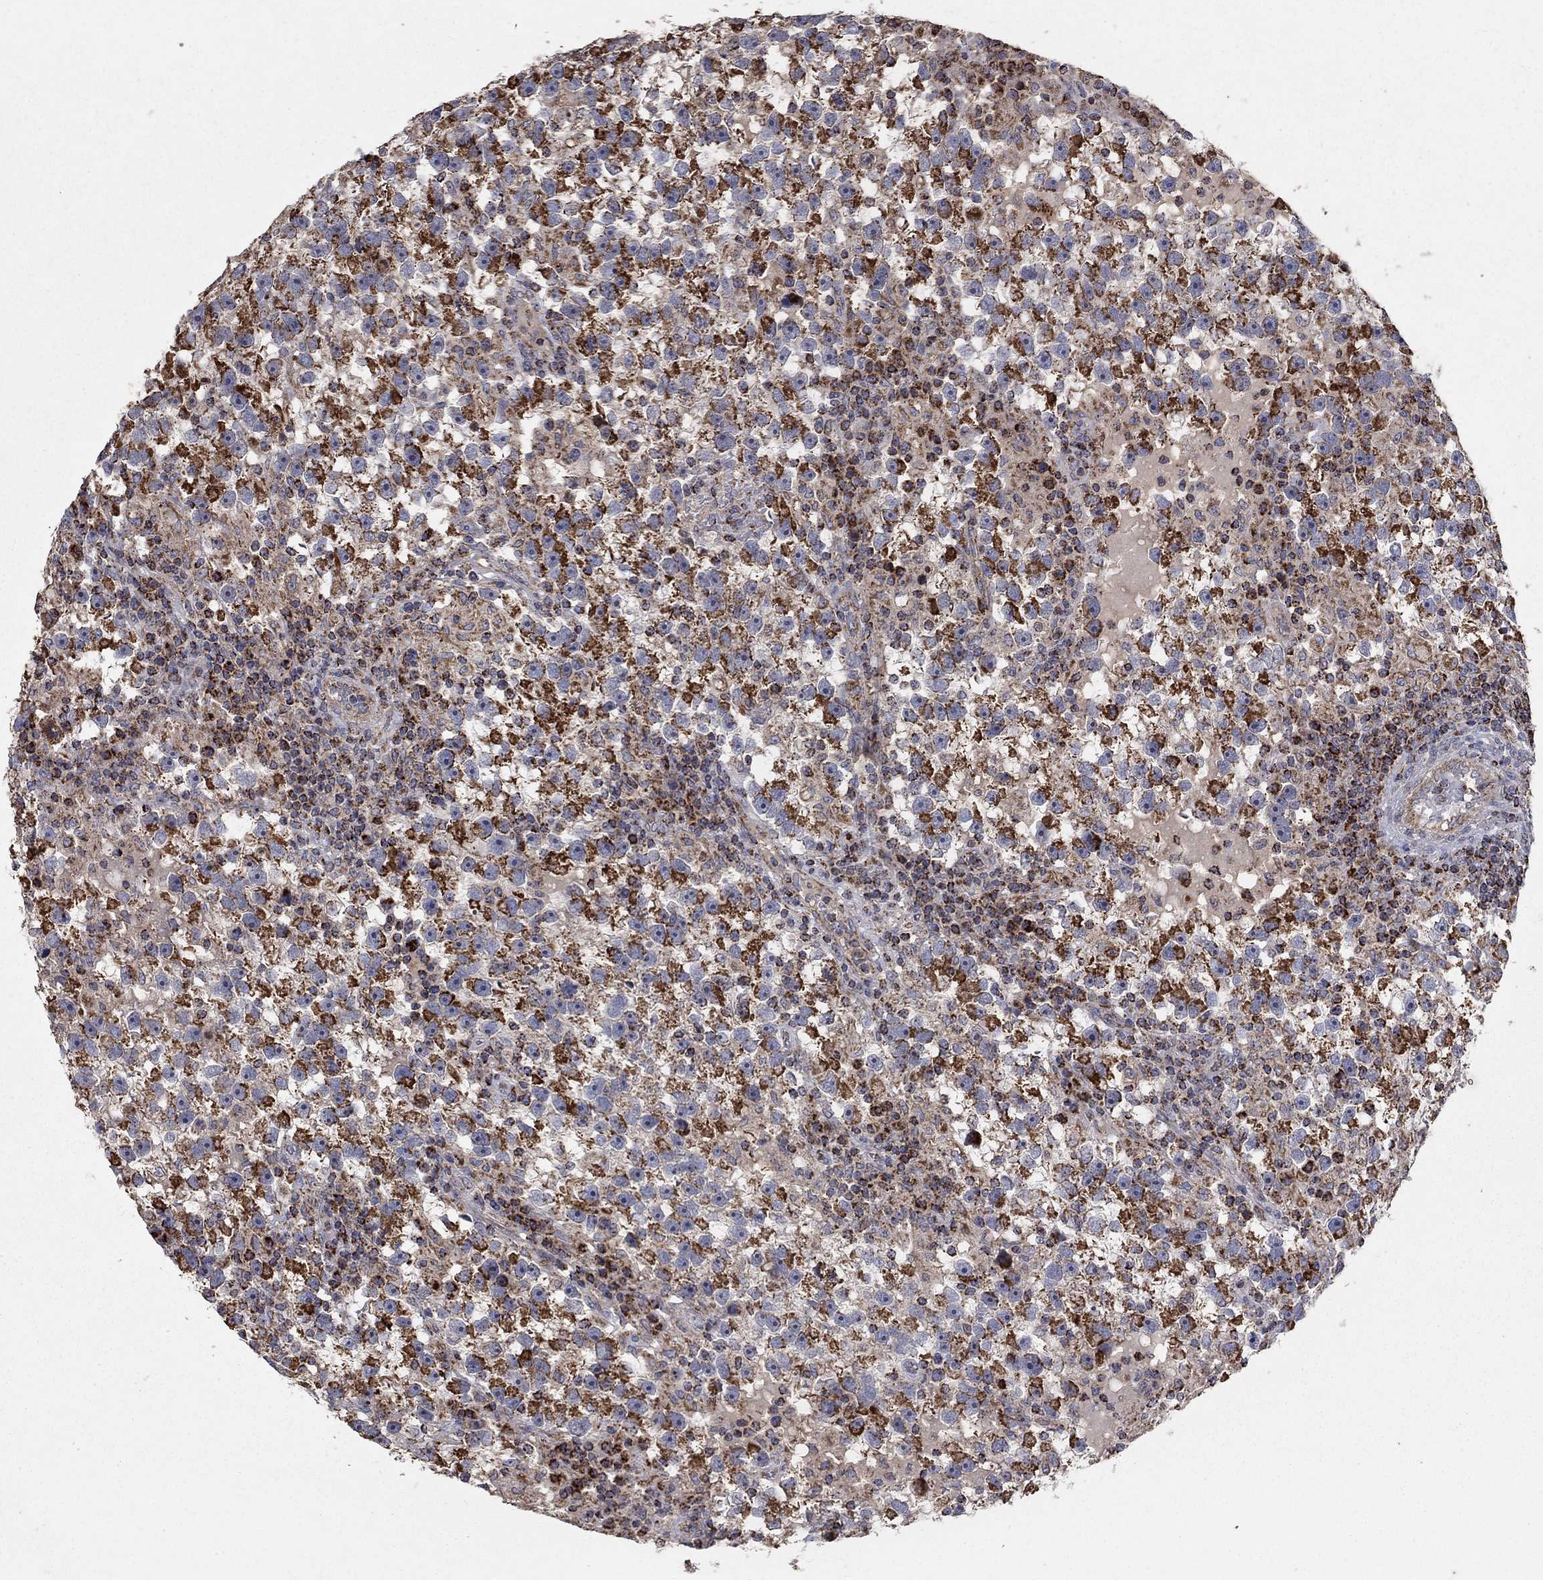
{"staining": {"intensity": "strong", "quantity": "25%-75%", "location": "cytoplasmic/membranous"}, "tissue": "testis cancer", "cell_type": "Tumor cells", "image_type": "cancer", "snomed": [{"axis": "morphology", "description": "Seminoma, NOS"}, {"axis": "topography", "description": "Testis"}], "caption": "Protein expression analysis of testis cancer (seminoma) exhibits strong cytoplasmic/membranous expression in approximately 25%-75% of tumor cells.", "gene": "GPSM1", "patient": {"sex": "male", "age": 47}}